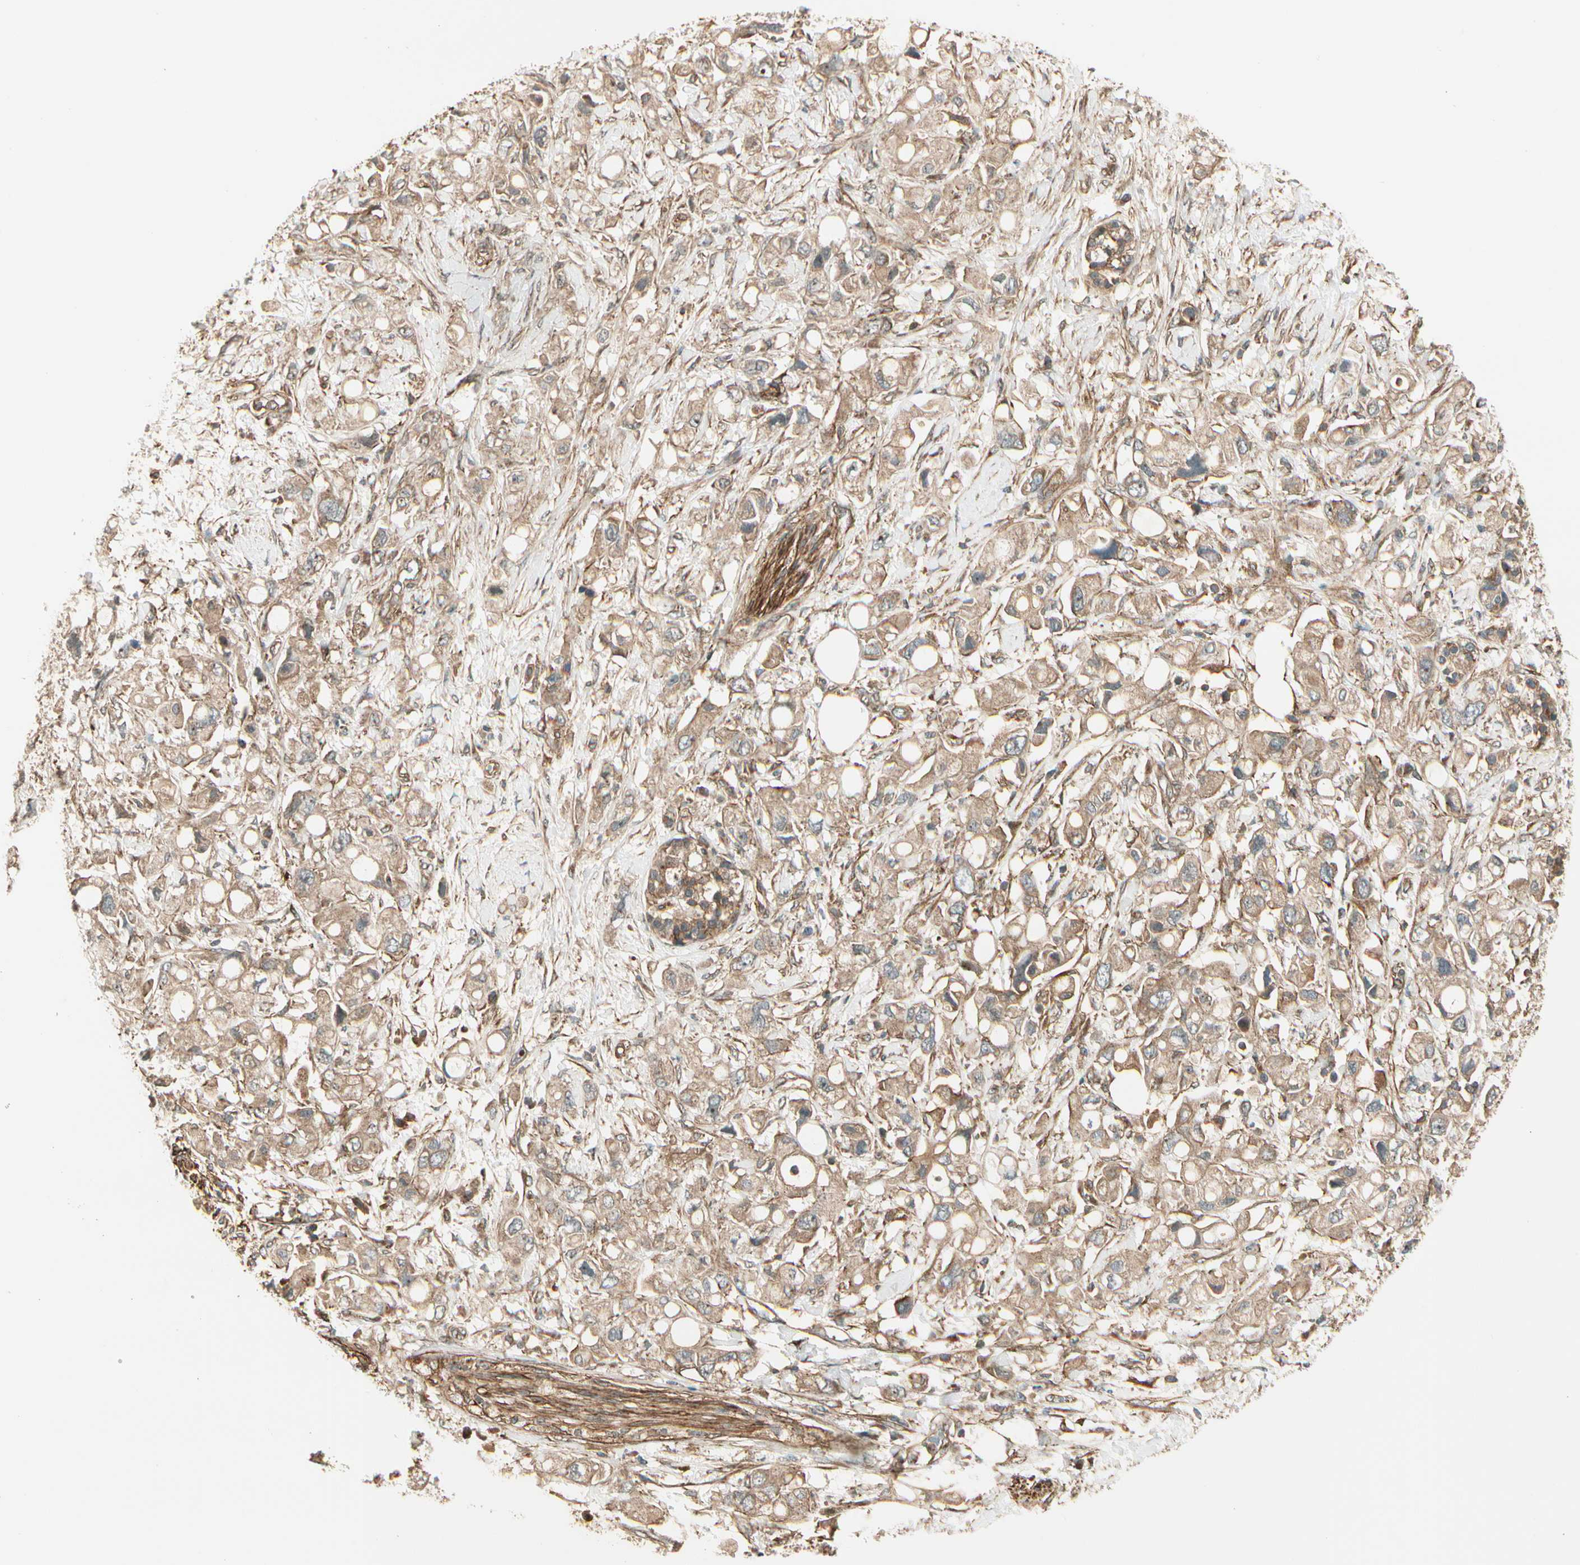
{"staining": {"intensity": "weak", "quantity": ">75%", "location": "cytoplasmic/membranous"}, "tissue": "pancreatic cancer", "cell_type": "Tumor cells", "image_type": "cancer", "snomed": [{"axis": "morphology", "description": "Adenocarcinoma, NOS"}, {"axis": "topography", "description": "Pancreas"}], "caption": "Immunohistochemistry of human adenocarcinoma (pancreatic) reveals low levels of weak cytoplasmic/membranous positivity in approximately >75% of tumor cells. (Stains: DAB in brown, nuclei in blue, Microscopy: brightfield microscopy at high magnification).", "gene": "FKBP15", "patient": {"sex": "female", "age": 56}}